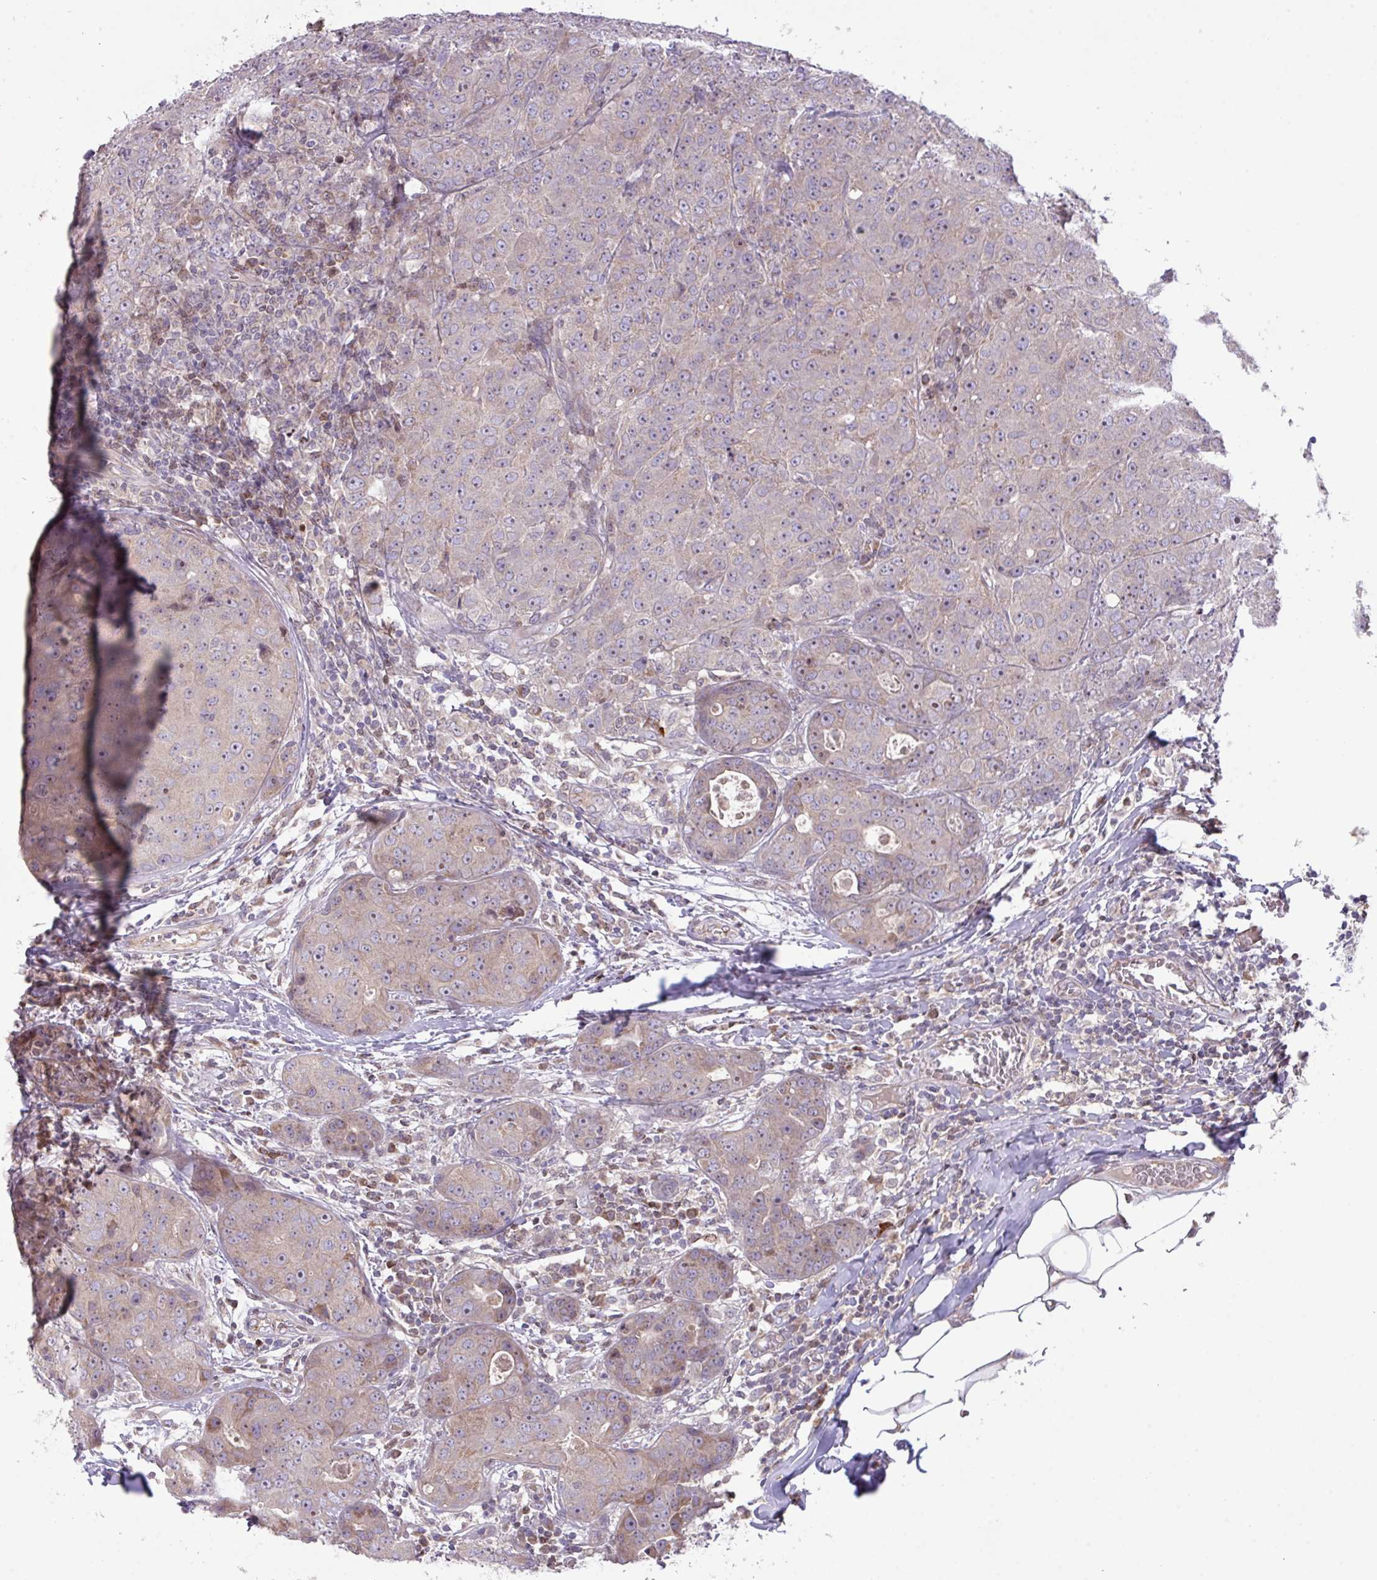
{"staining": {"intensity": "weak", "quantity": "<25%", "location": "cytoplasmic/membranous"}, "tissue": "breast cancer", "cell_type": "Tumor cells", "image_type": "cancer", "snomed": [{"axis": "morphology", "description": "Duct carcinoma"}, {"axis": "topography", "description": "Breast"}], "caption": "Protein analysis of breast invasive ductal carcinoma exhibits no significant staining in tumor cells.", "gene": "ZNF394", "patient": {"sex": "female", "age": 43}}